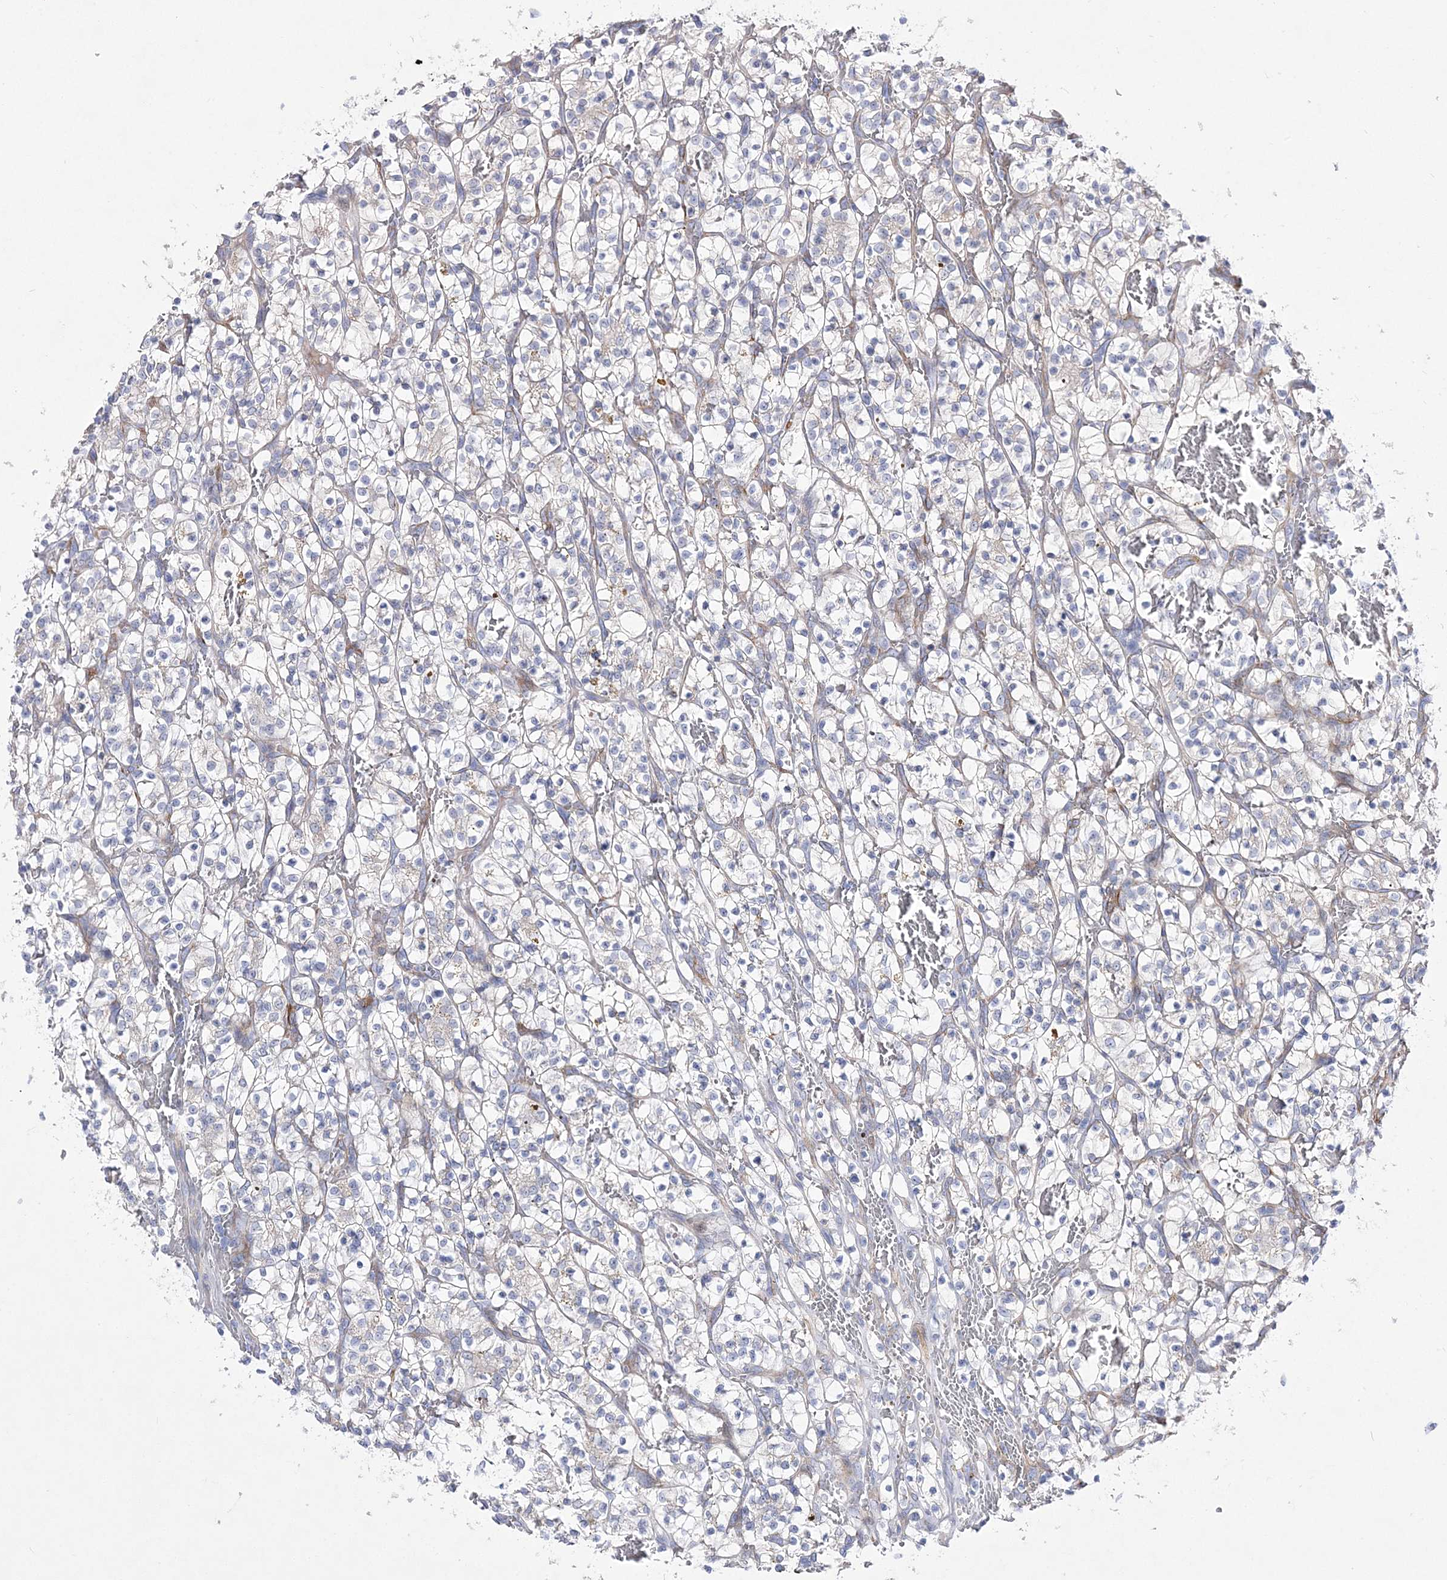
{"staining": {"intensity": "negative", "quantity": "none", "location": "none"}, "tissue": "renal cancer", "cell_type": "Tumor cells", "image_type": "cancer", "snomed": [{"axis": "morphology", "description": "Adenocarcinoma, NOS"}, {"axis": "topography", "description": "Kidney"}], "caption": "Immunohistochemistry histopathology image of renal cancer stained for a protein (brown), which shows no positivity in tumor cells. (Stains: DAB (3,3'-diaminobenzidine) immunohistochemistry (IHC) with hematoxylin counter stain, Microscopy: brightfield microscopy at high magnification).", "gene": "ANO1", "patient": {"sex": "female", "age": 57}}